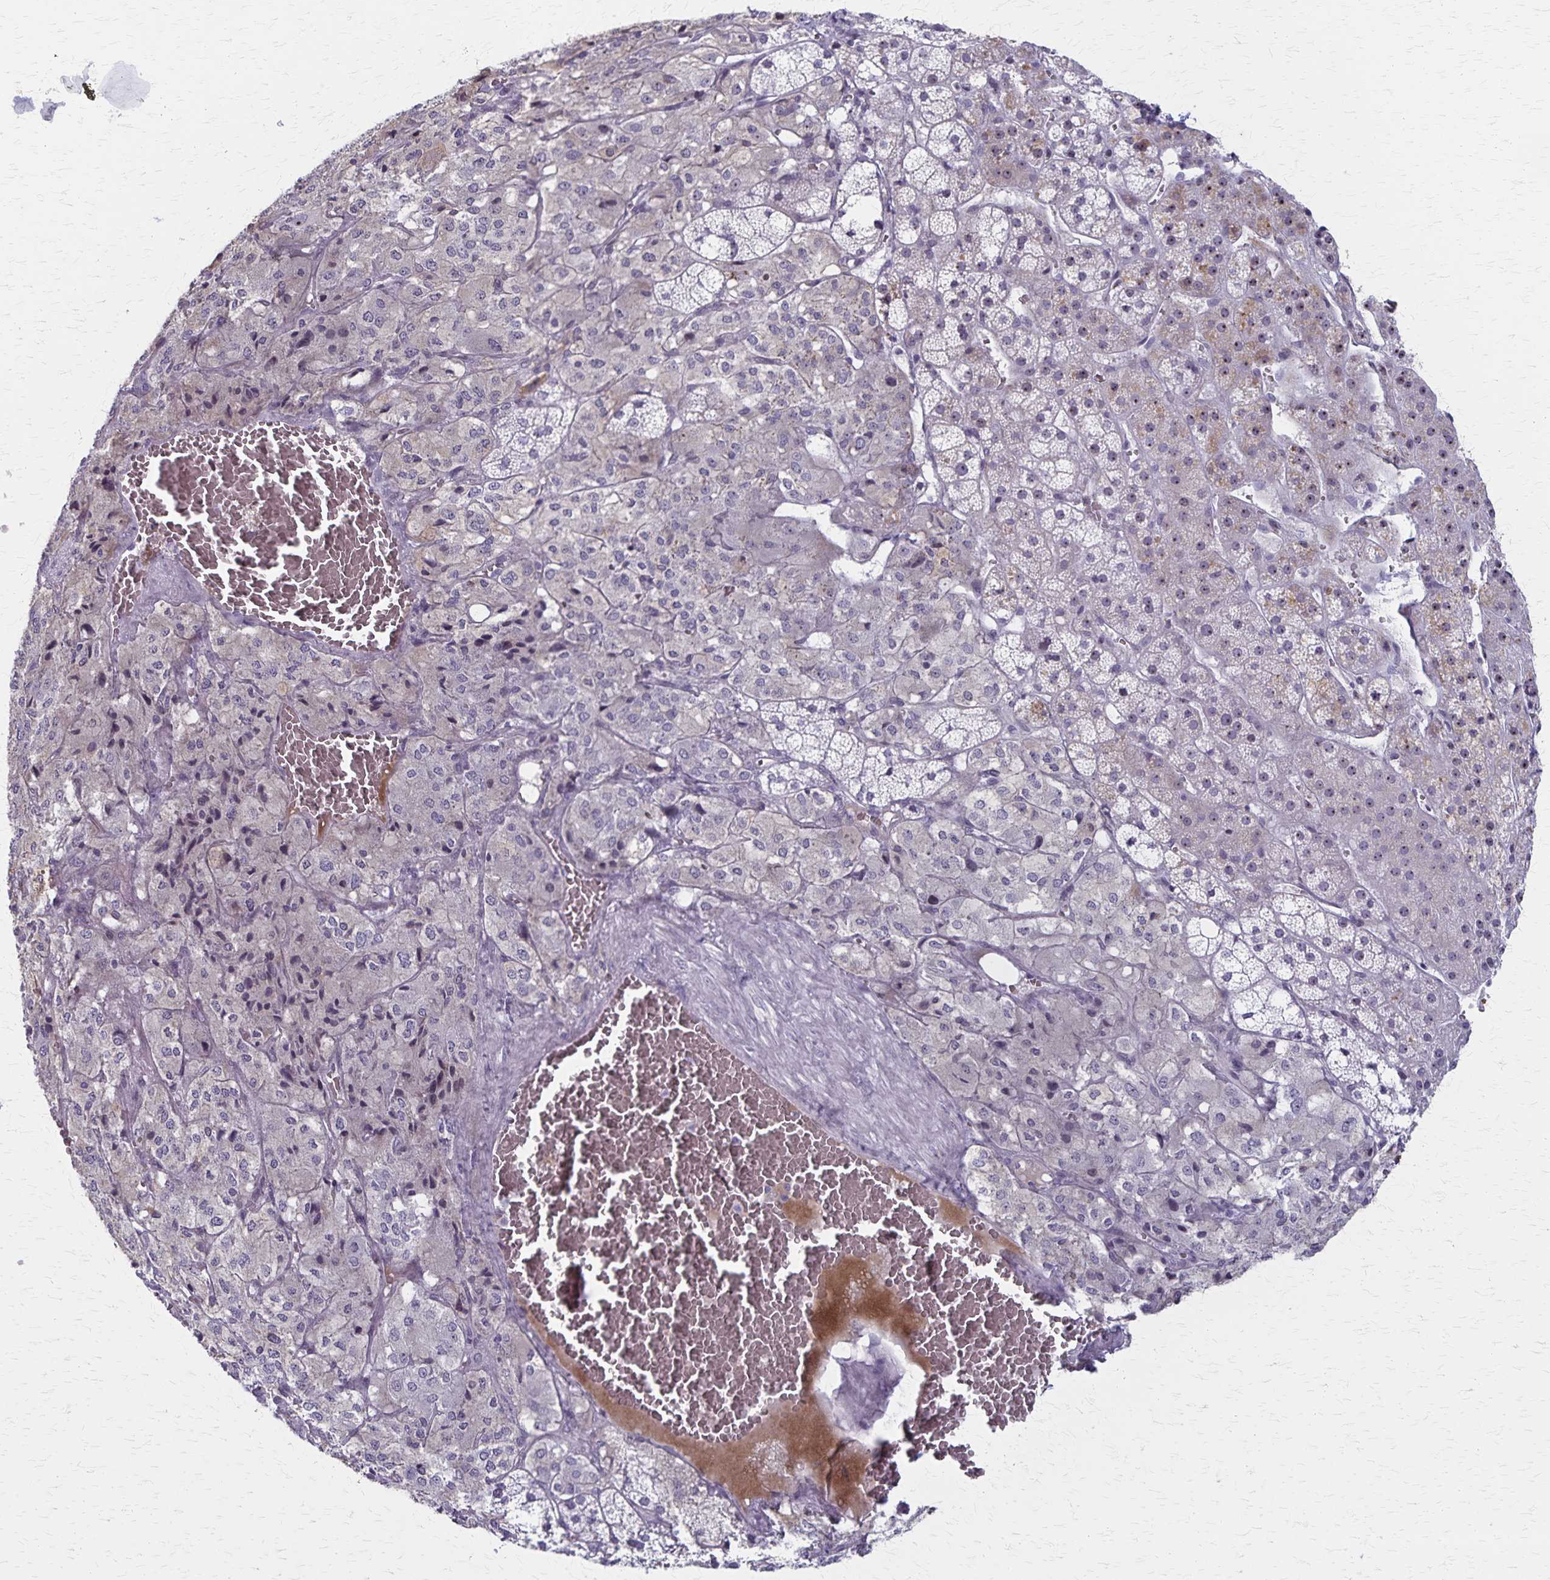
{"staining": {"intensity": "weak", "quantity": "<25%", "location": "nuclear"}, "tissue": "adrenal gland", "cell_type": "Glandular cells", "image_type": "normal", "snomed": [{"axis": "morphology", "description": "Normal tissue, NOS"}, {"axis": "topography", "description": "Adrenal gland"}], "caption": "Immunohistochemistry (IHC) of unremarkable adrenal gland exhibits no expression in glandular cells. The staining was performed using DAB (3,3'-diaminobenzidine) to visualize the protein expression in brown, while the nuclei were stained in blue with hematoxylin (Magnification: 20x).", "gene": "DLK2", "patient": {"sex": "male", "age": 53}}